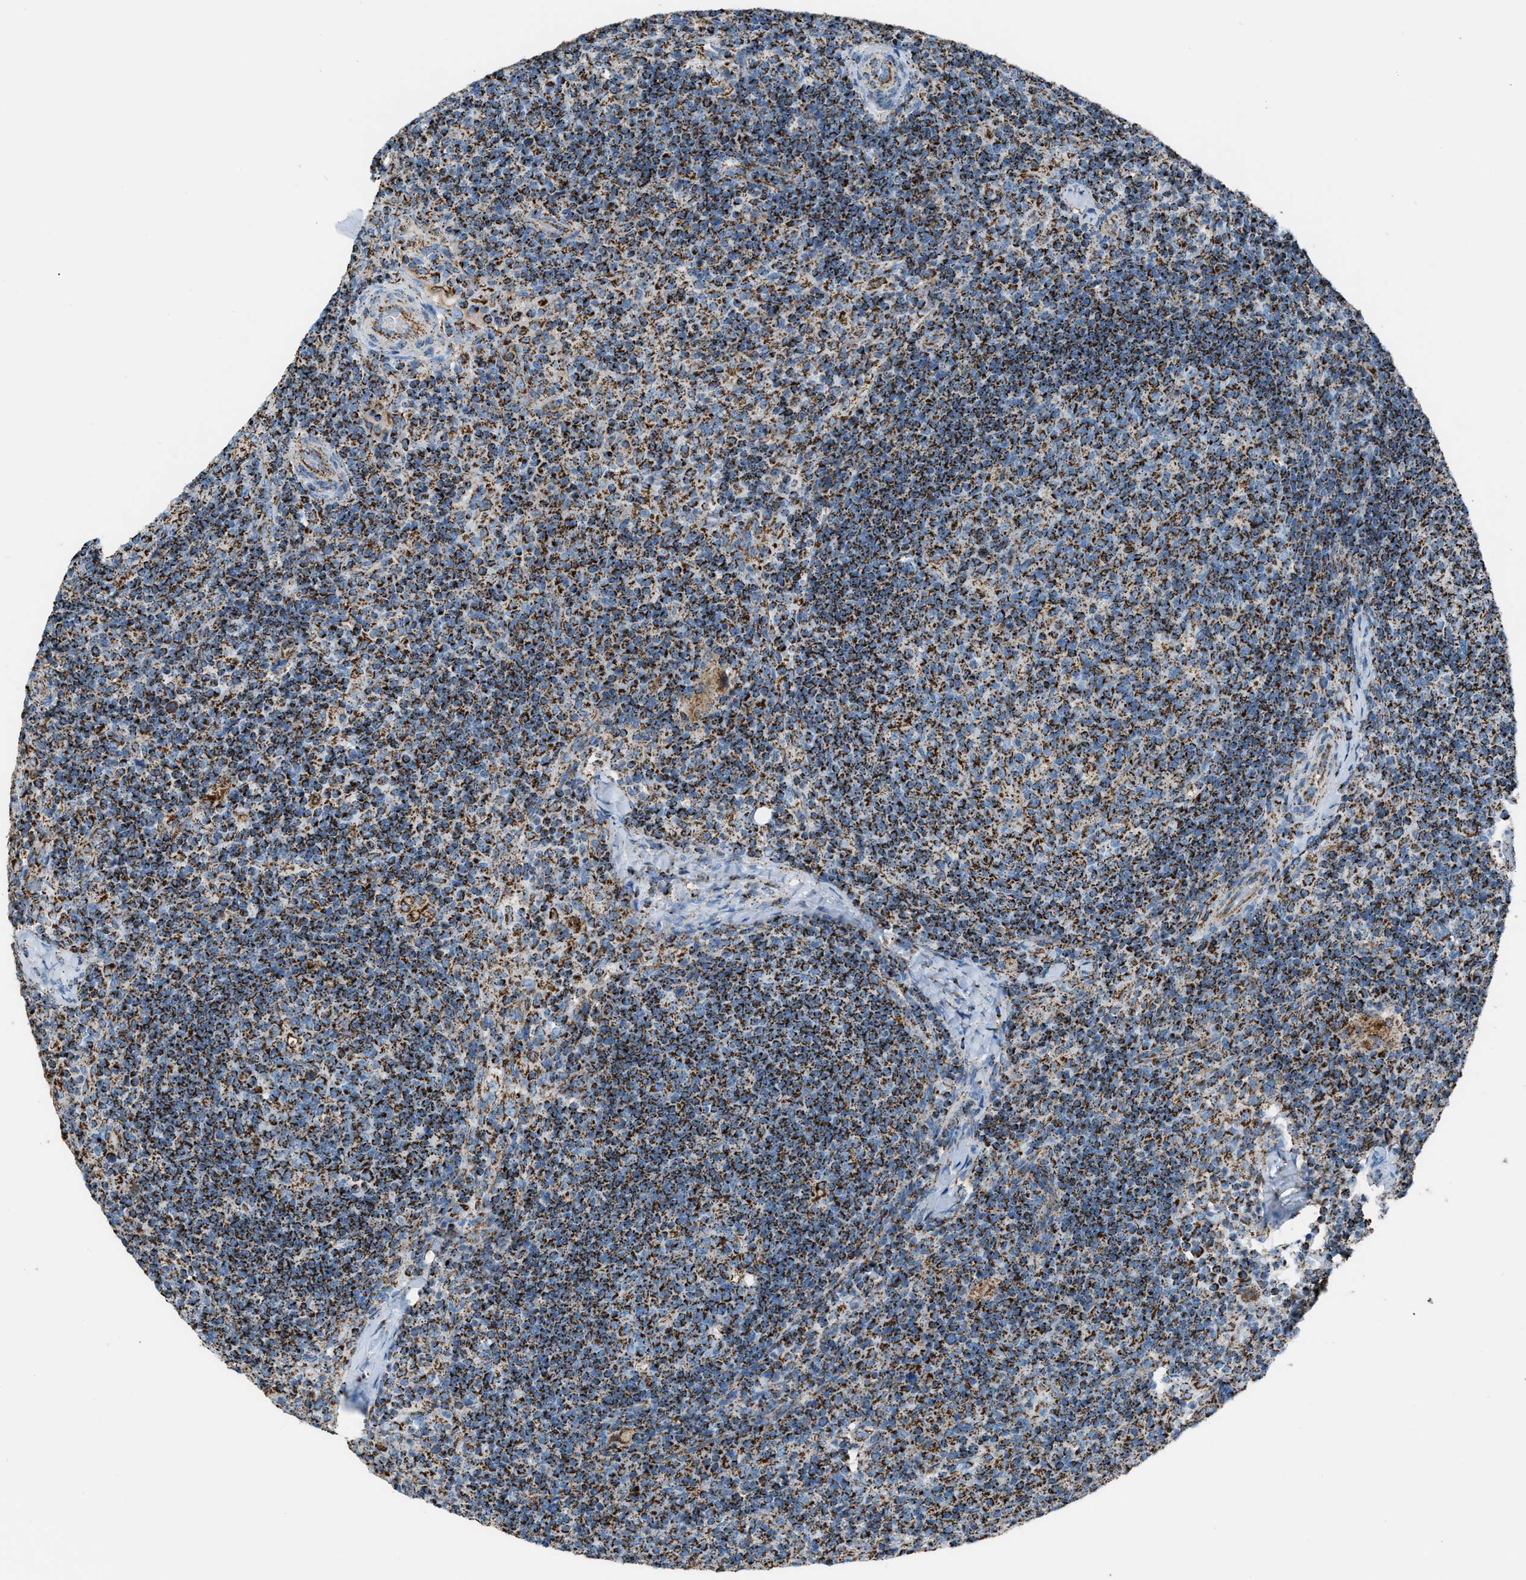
{"staining": {"intensity": "strong", "quantity": ">75%", "location": "cytoplasmic/membranous"}, "tissue": "lymph node", "cell_type": "Germinal center cells", "image_type": "normal", "snomed": [{"axis": "morphology", "description": "Normal tissue, NOS"}, {"axis": "morphology", "description": "Inflammation, NOS"}, {"axis": "topography", "description": "Lymph node"}], "caption": "The micrograph demonstrates a brown stain indicating the presence of a protein in the cytoplasmic/membranous of germinal center cells in lymph node. (DAB = brown stain, brightfield microscopy at high magnification).", "gene": "MDH2", "patient": {"sex": "male", "age": 55}}